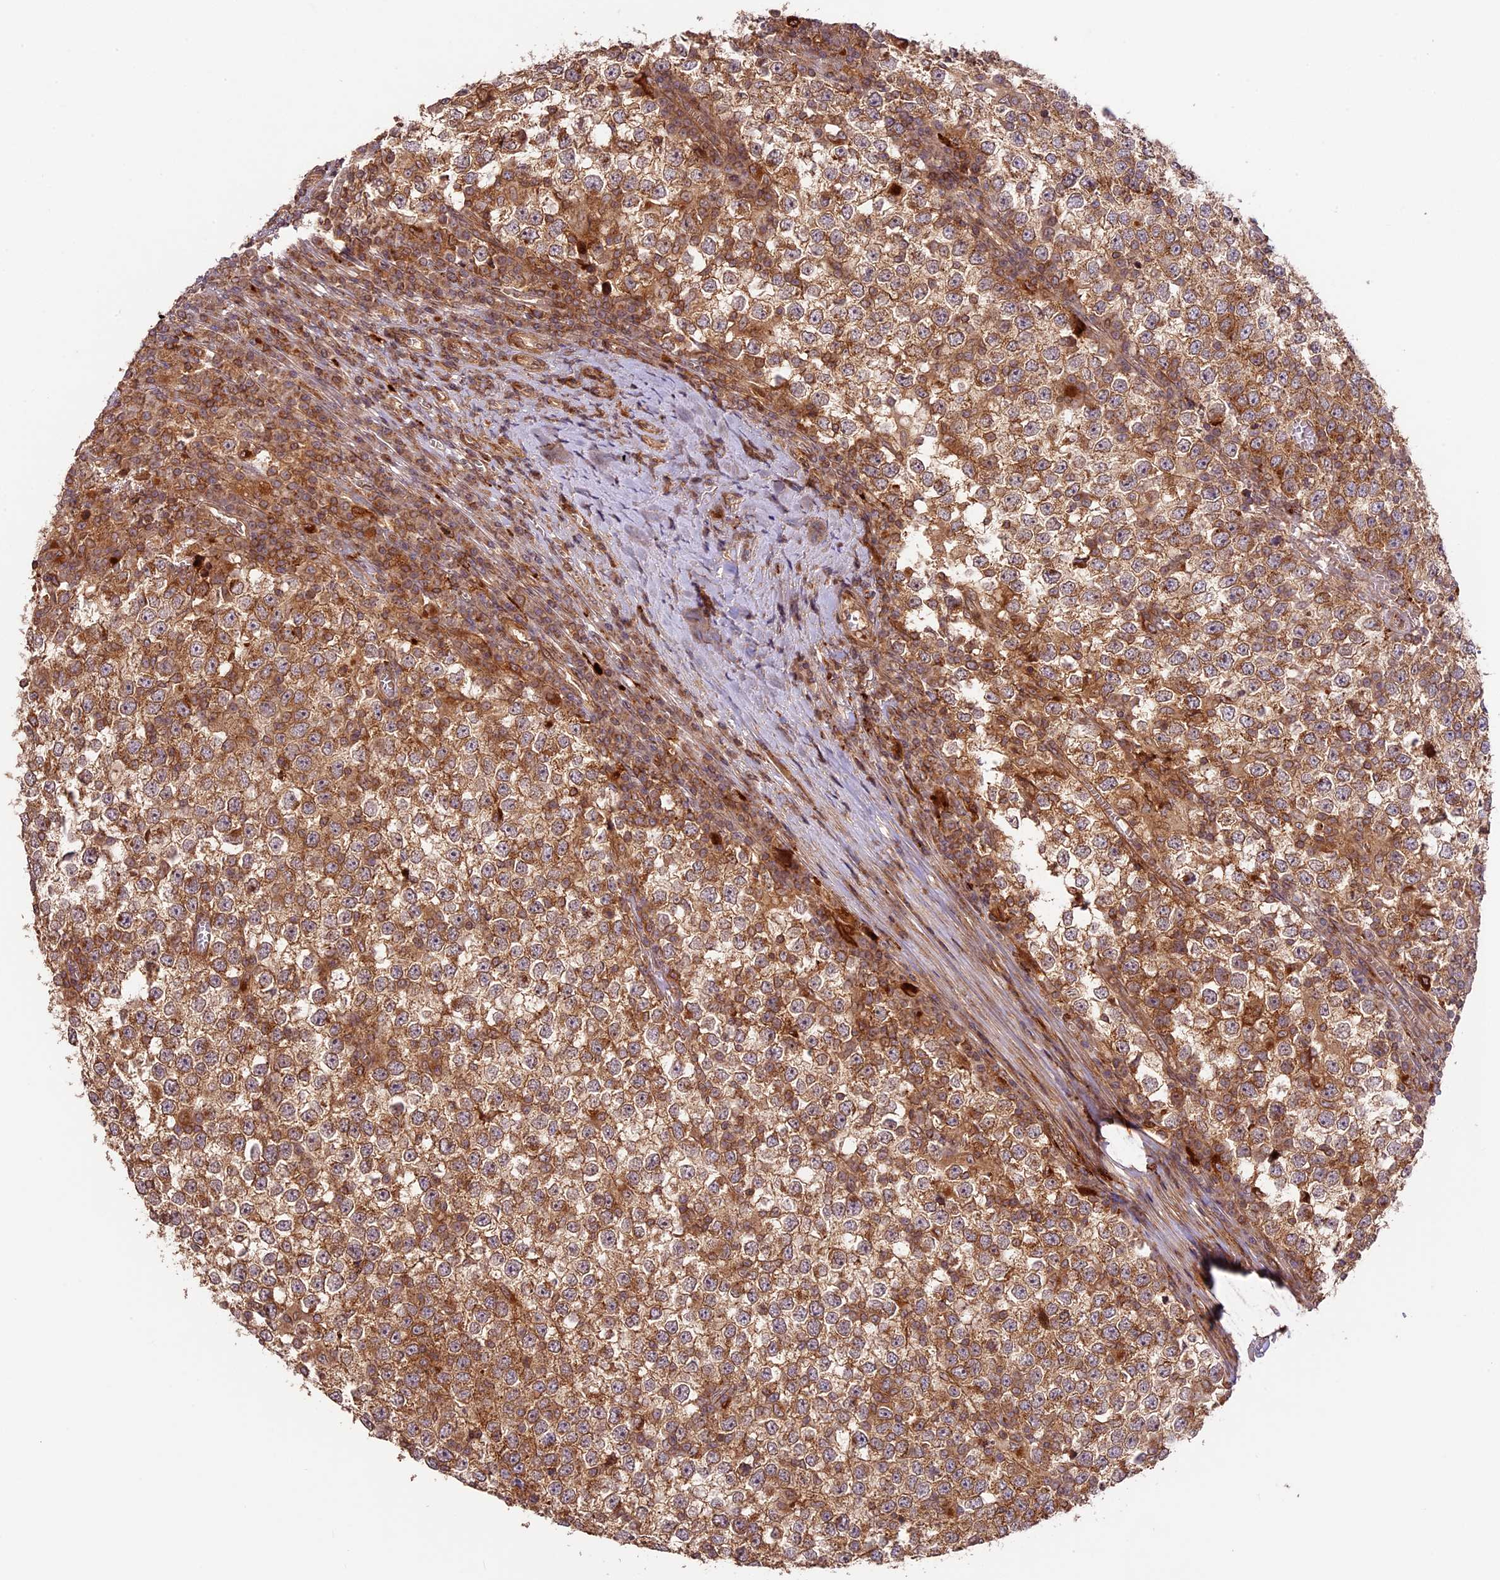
{"staining": {"intensity": "moderate", "quantity": ">75%", "location": "cytoplasmic/membranous"}, "tissue": "testis cancer", "cell_type": "Tumor cells", "image_type": "cancer", "snomed": [{"axis": "morphology", "description": "Seminoma, NOS"}, {"axis": "topography", "description": "Testis"}], "caption": "Immunohistochemistry photomicrograph of seminoma (testis) stained for a protein (brown), which exhibits medium levels of moderate cytoplasmic/membranous staining in about >75% of tumor cells.", "gene": "DGKH", "patient": {"sex": "male", "age": 65}}